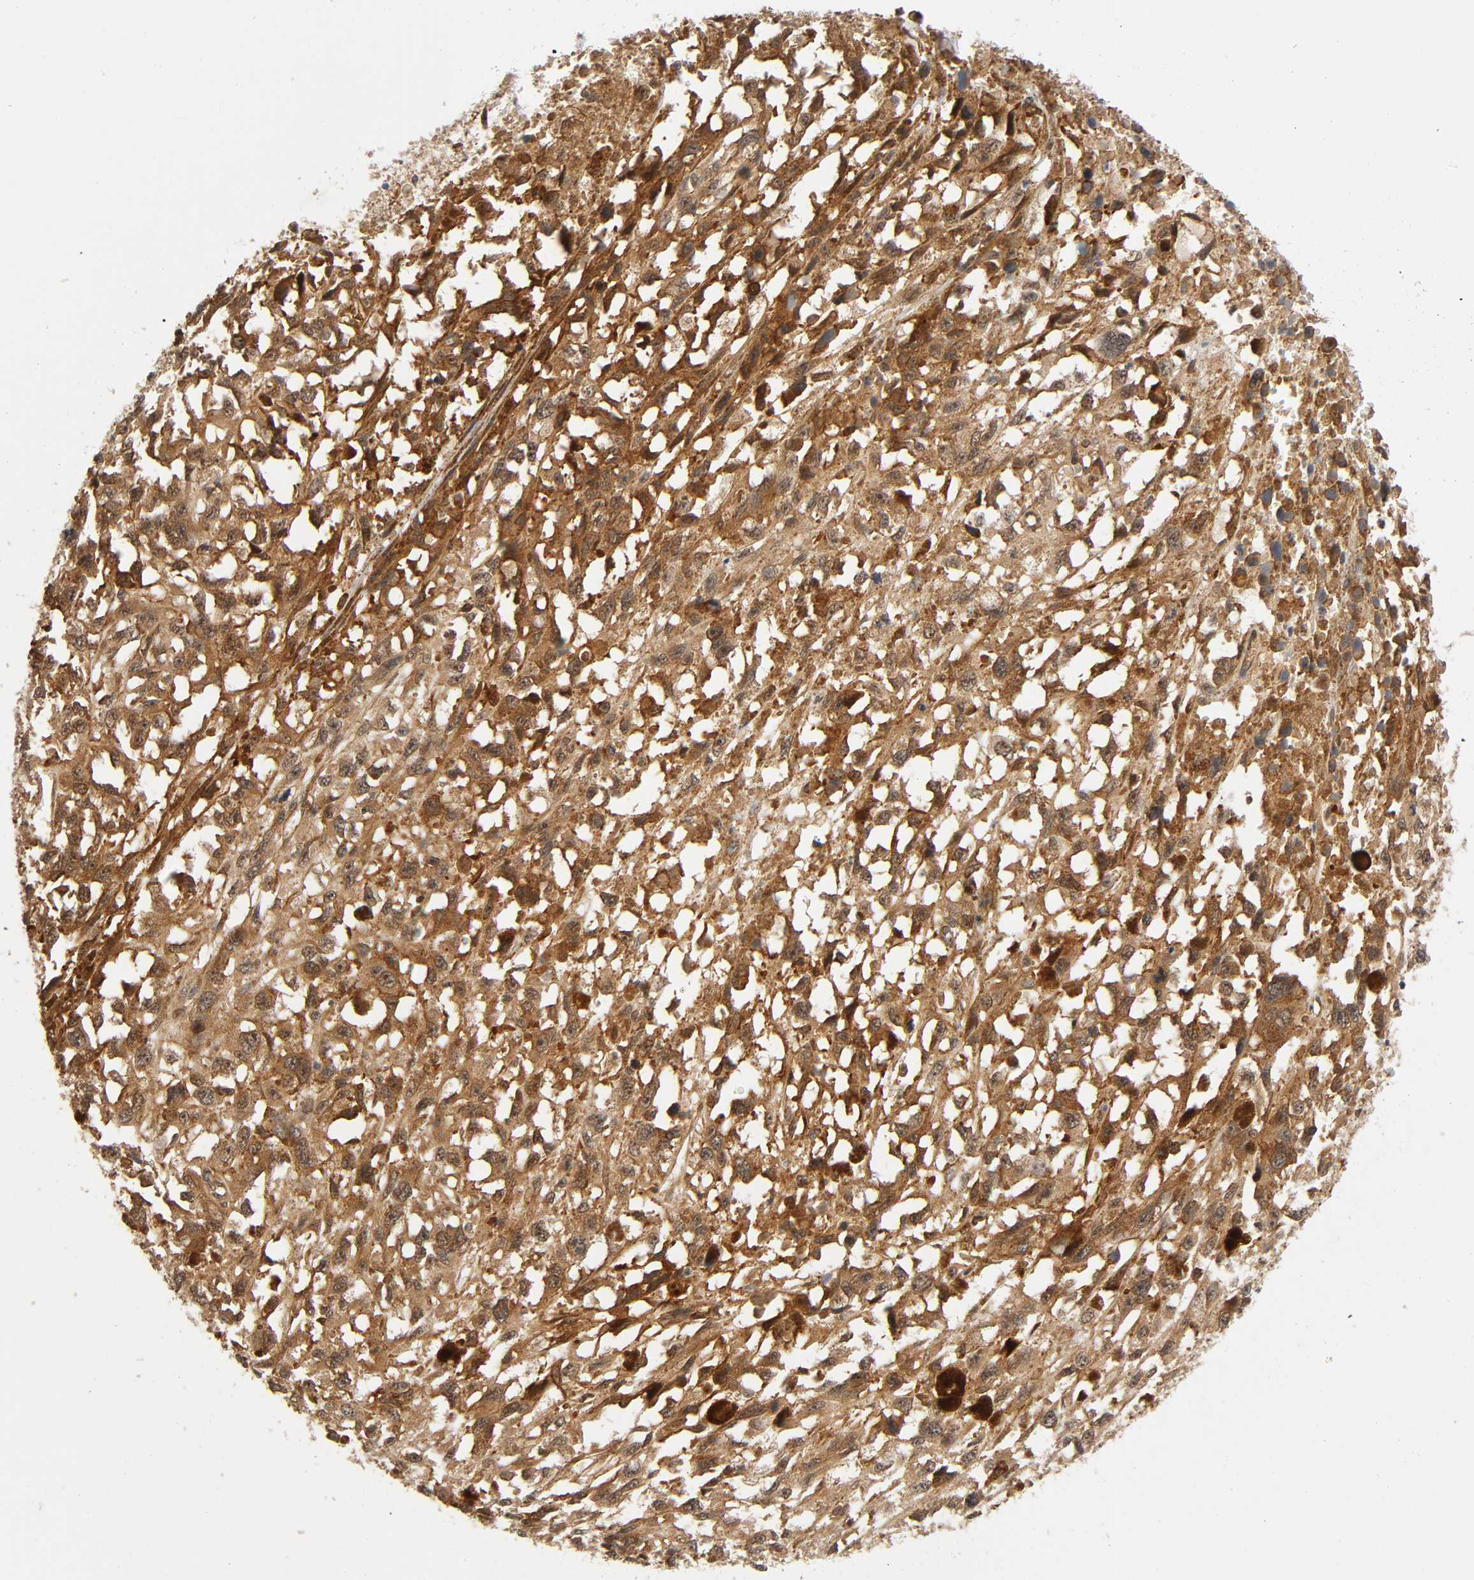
{"staining": {"intensity": "moderate", "quantity": ">75%", "location": "cytoplasmic/membranous,nuclear"}, "tissue": "melanoma", "cell_type": "Tumor cells", "image_type": "cancer", "snomed": [{"axis": "morphology", "description": "Malignant melanoma, Metastatic site"}, {"axis": "topography", "description": "Lymph node"}], "caption": "A photomicrograph of melanoma stained for a protein reveals moderate cytoplasmic/membranous and nuclear brown staining in tumor cells. (brown staining indicates protein expression, while blue staining denotes nuclei).", "gene": "IQCJ-SCHIP1", "patient": {"sex": "male", "age": 59}}